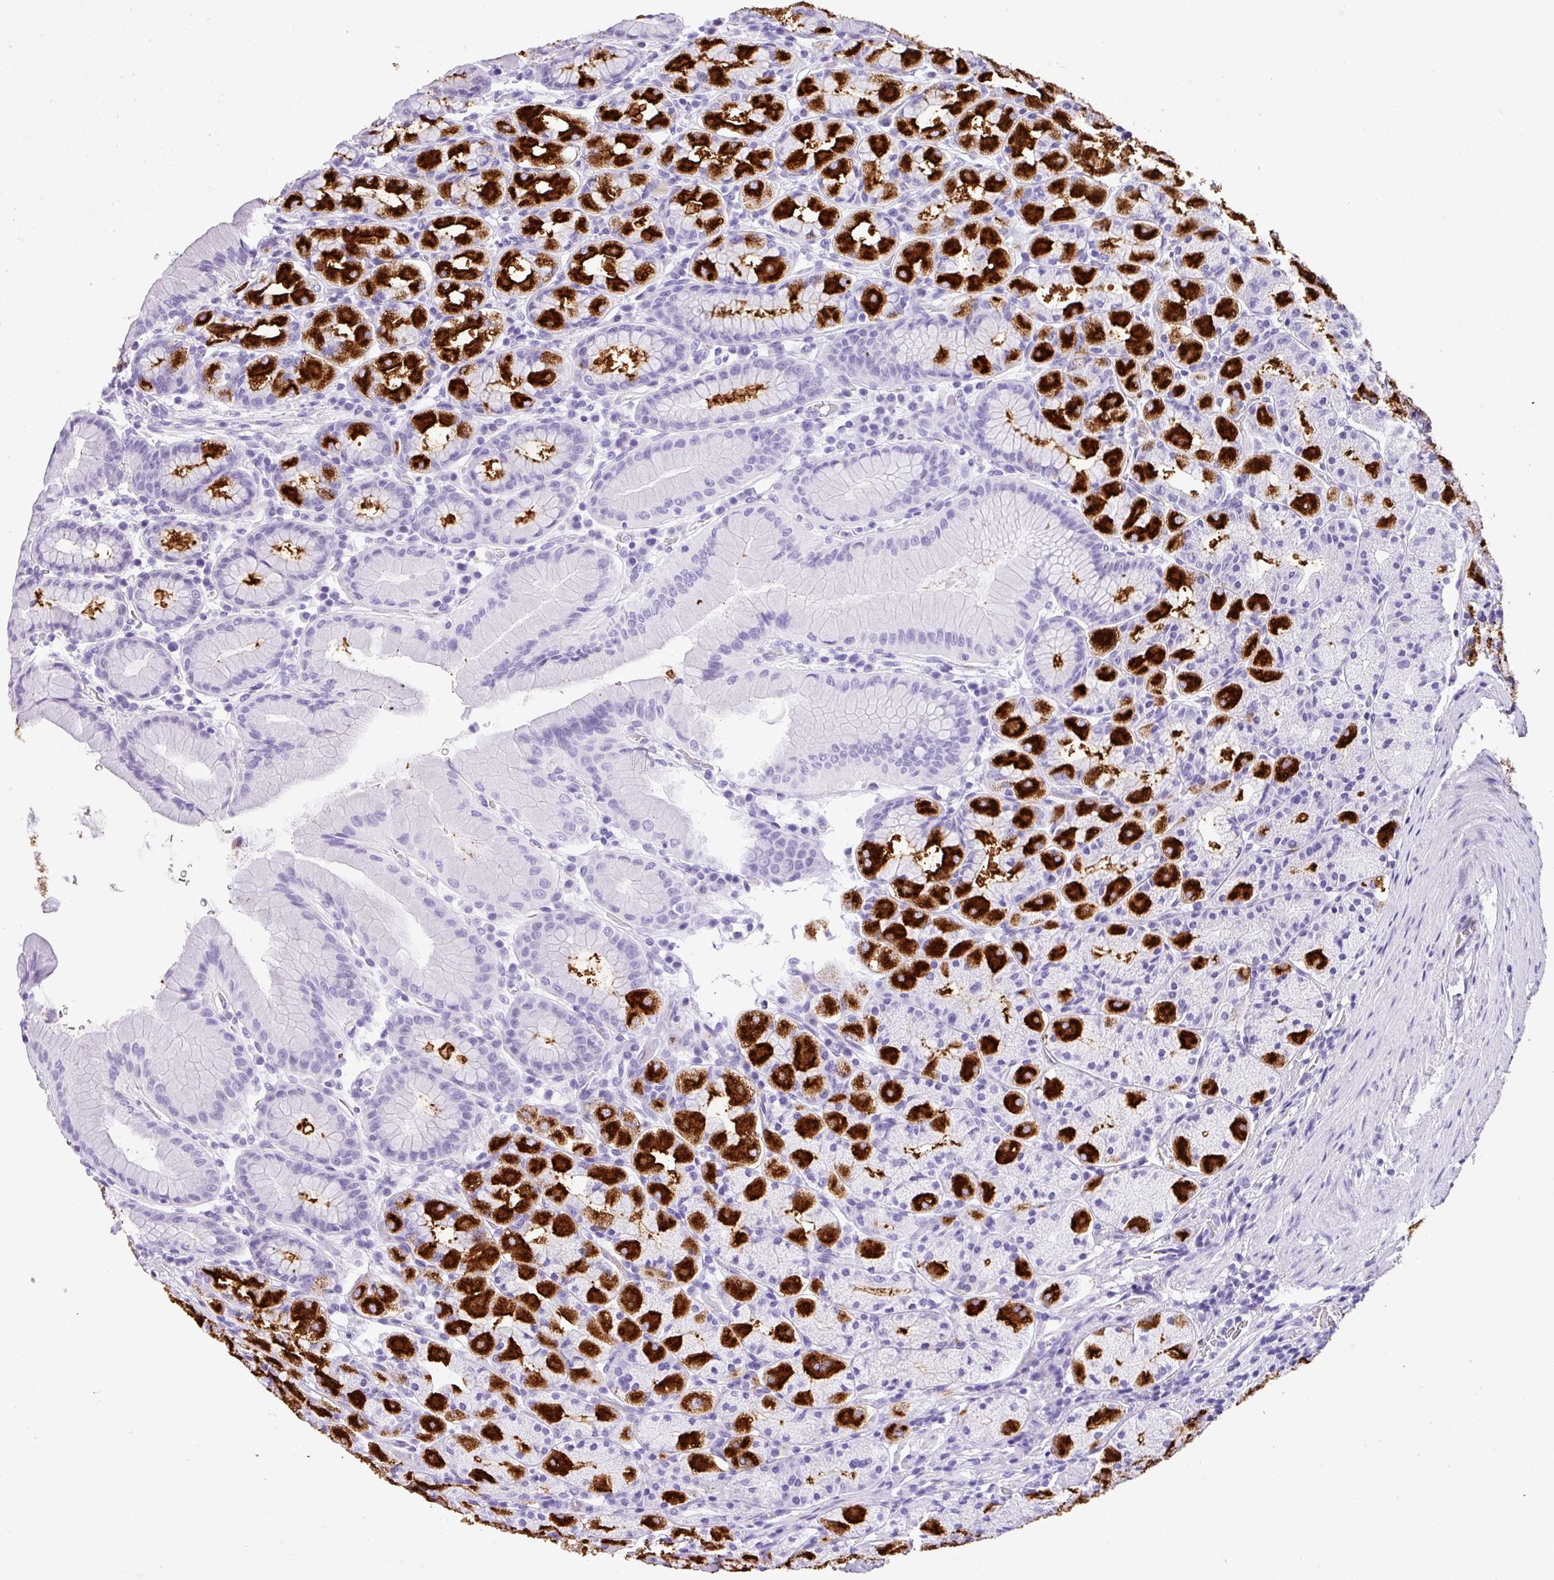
{"staining": {"intensity": "strong", "quantity": "25%-75%", "location": "cytoplasmic/membranous"}, "tissue": "stomach", "cell_type": "Glandular cells", "image_type": "normal", "snomed": [{"axis": "morphology", "description": "Normal tissue, NOS"}, {"axis": "topography", "description": "Stomach, upper"}, {"axis": "topography", "description": "Stomach"}], "caption": "Protein staining reveals strong cytoplasmic/membranous positivity in approximately 25%-75% of glandular cells in normal stomach. The staining is performed using DAB brown chromogen to label protein expression. The nuclei are counter-stained blue using hematoxylin.", "gene": "MUC21", "patient": {"sex": "male", "age": 68}}